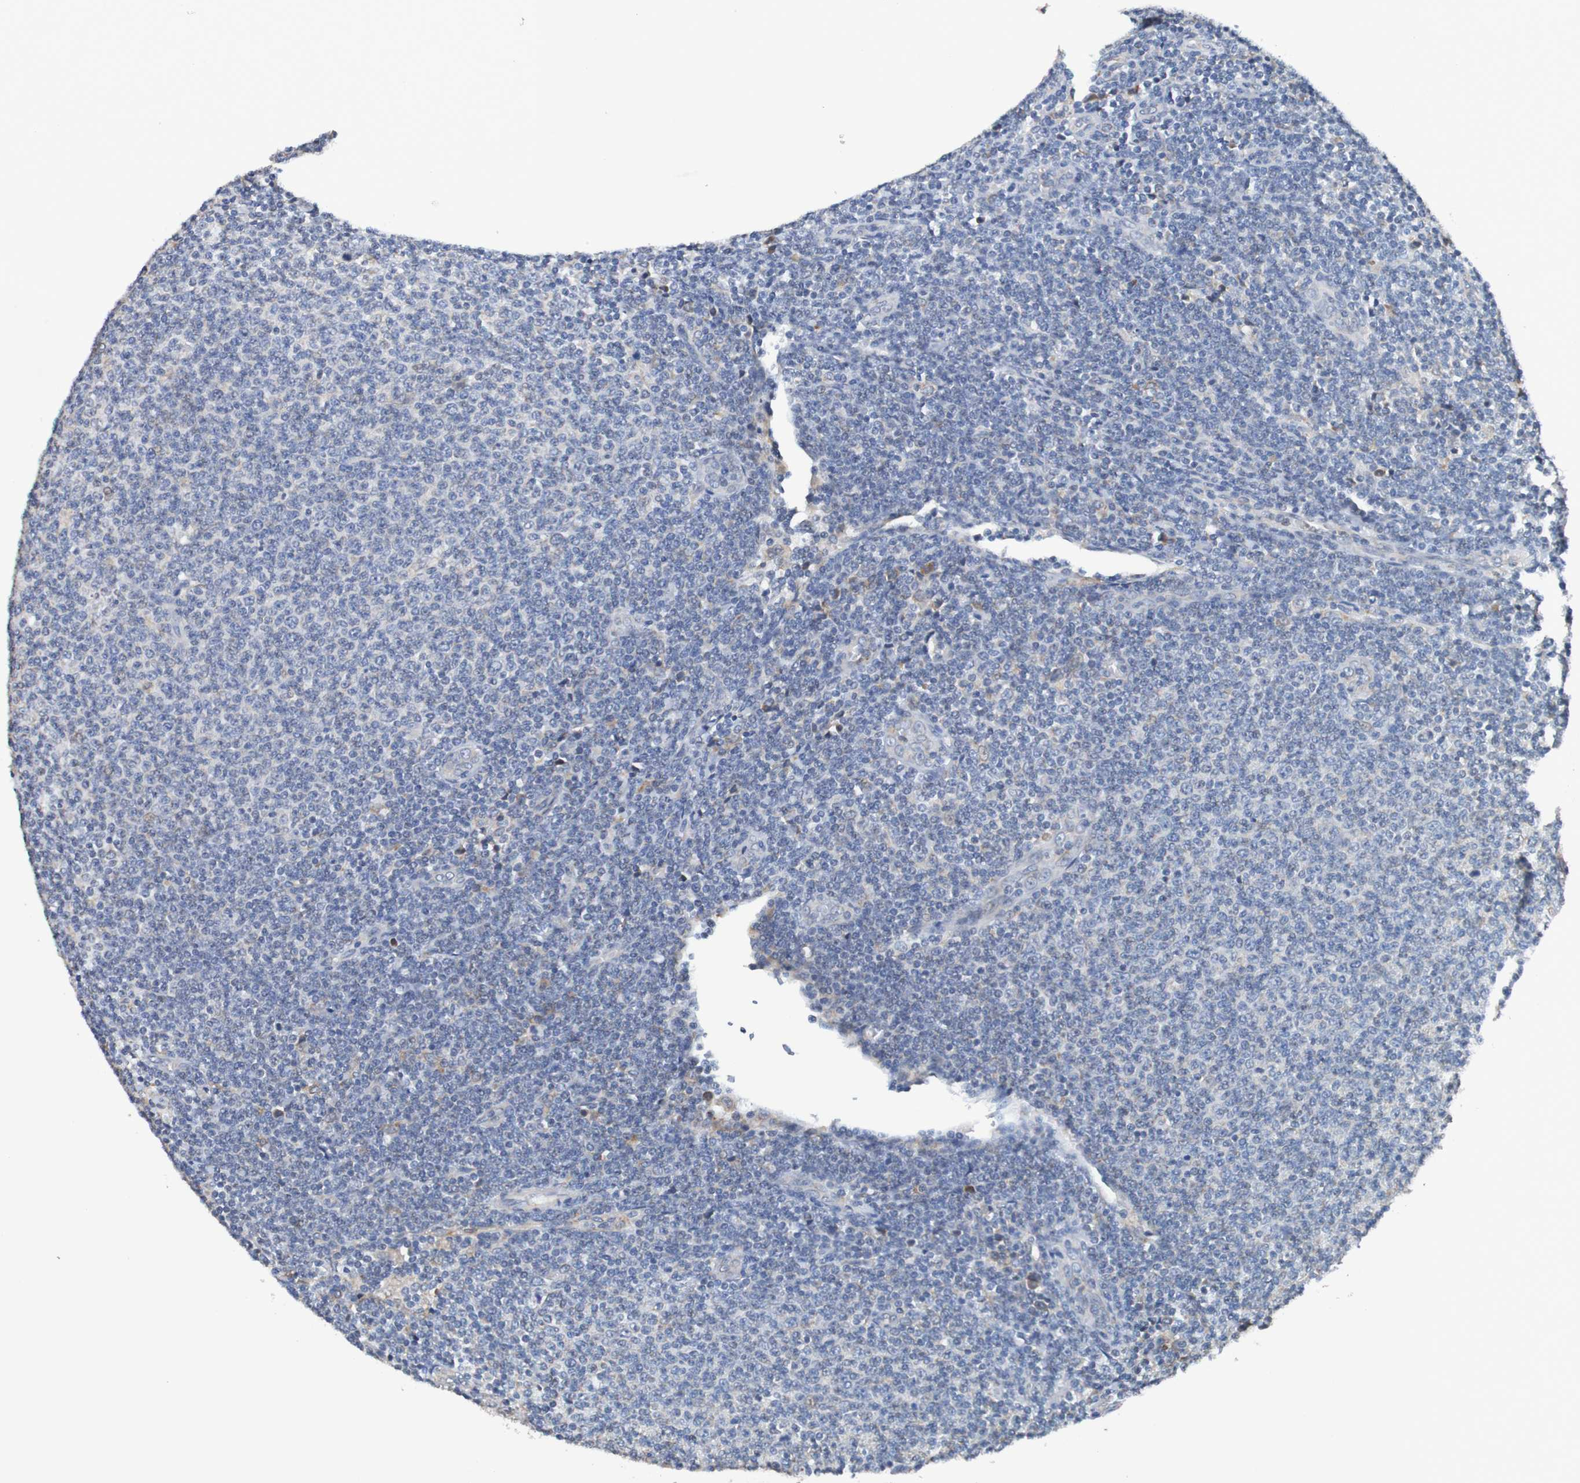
{"staining": {"intensity": "weak", "quantity": "<25%", "location": "cytoplasmic/membranous"}, "tissue": "lymphoma", "cell_type": "Tumor cells", "image_type": "cancer", "snomed": [{"axis": "morphology", "description": "Malignant lymphoma, non-Hodgkin's type, Low grade"}, {"axis": "topography", "description": "Lymph node"}], "caption": "Immunohistochemistry (IHC) of low-grade malignant lymphoma, non-Hodgkin's type demonstrates no expression in tumor cells.", "gene": "FIBP", "patient": {"sex": "male", "age": 66}}